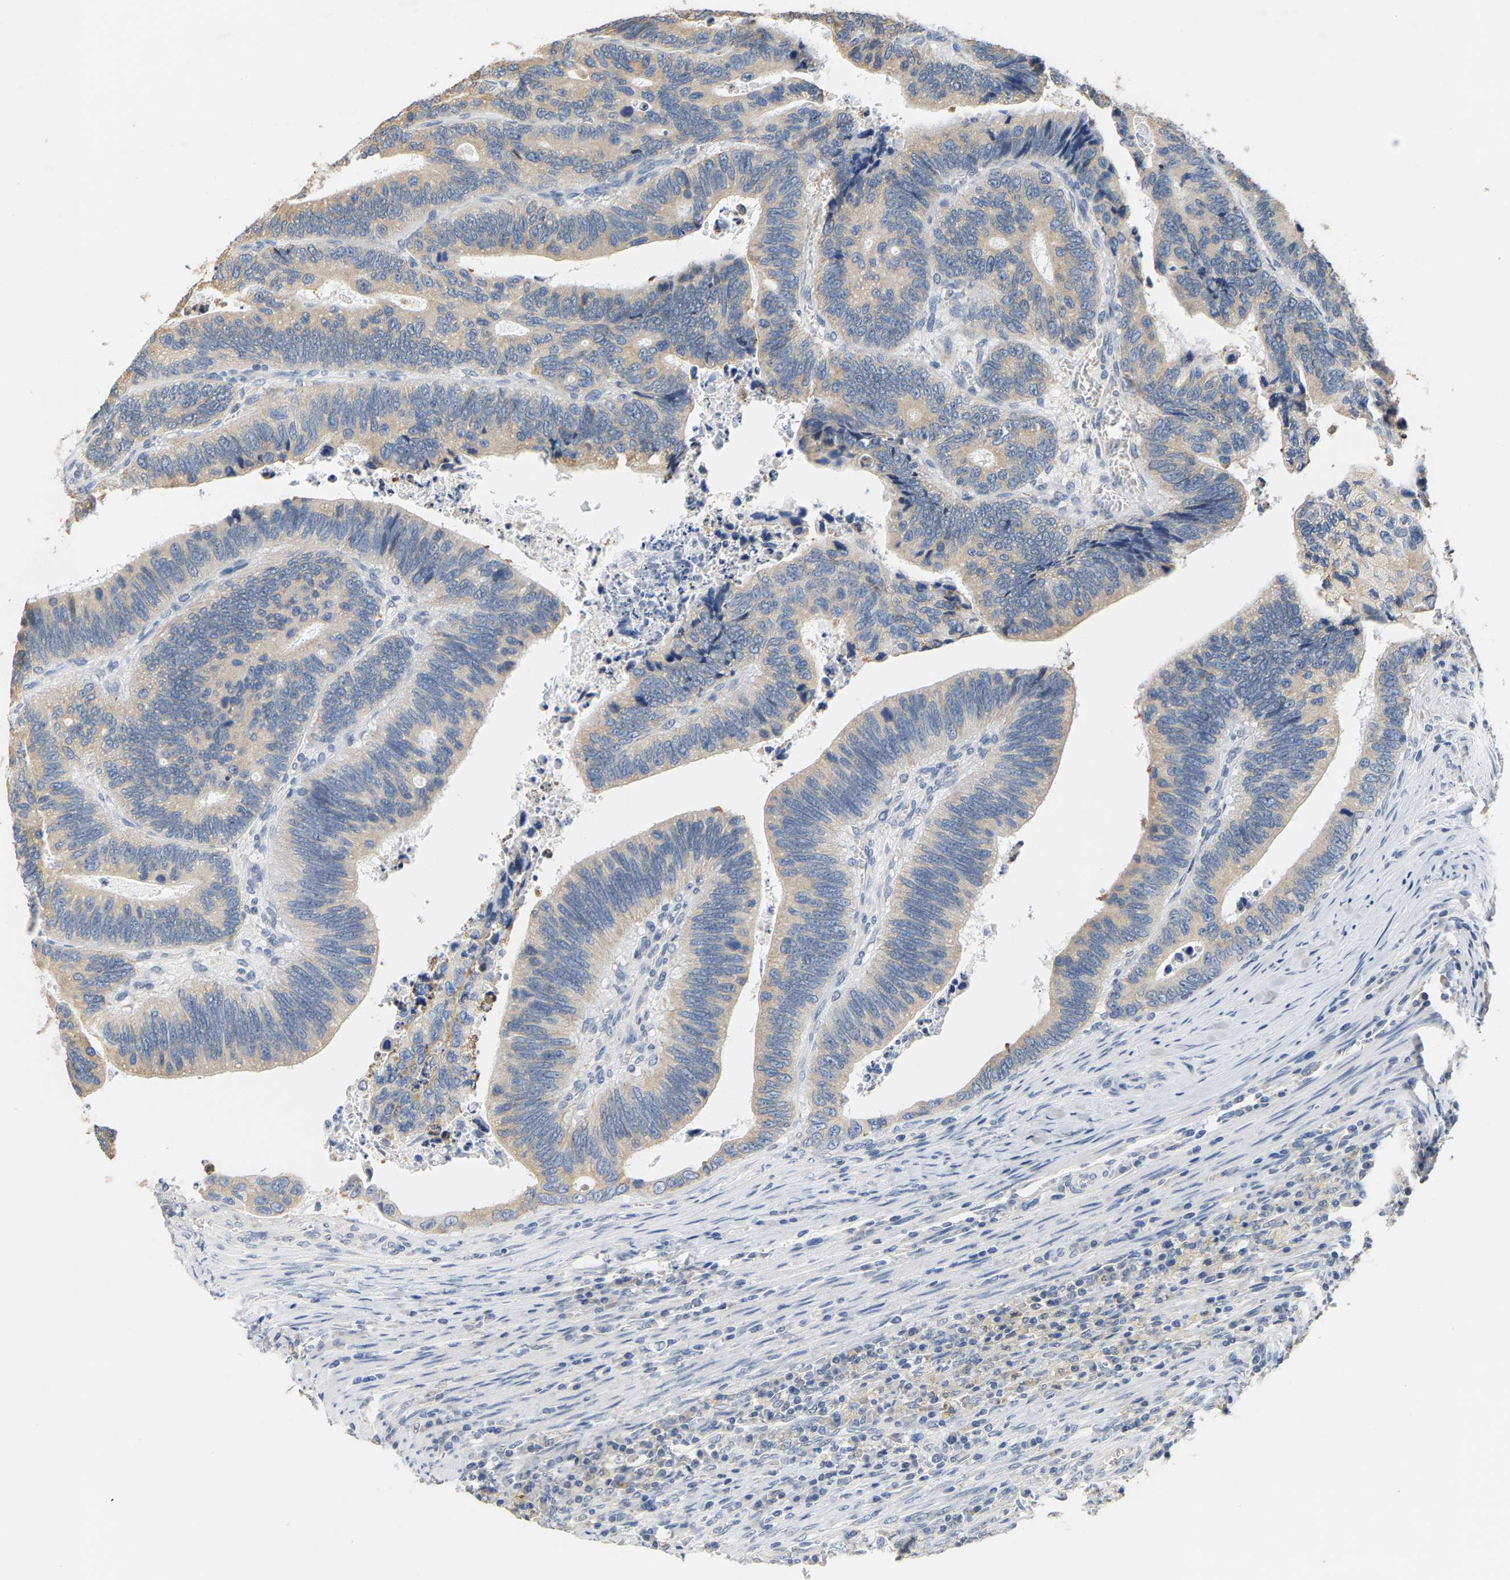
{"staining": {"intensity": "weak", "quantity": "<25%", "location": "cytoplasmic/membranous"}, "tissue": "colorectal cancer", "cell_type": "Tumor cells", "image_type": "cancer", "snomed": [{"axis": "morphology", "description": "Inflammation, NOS"}, {"axis": "morphology", "description": "Adenocarcinoma, NOS"}, {"axis": "topography", "description": "Colon"}], "caption": "Adenocarcinoma (colorectal) stained for a protein using immunohistochemistry exhibits no staining tumor cells.", "gene": "CIDEC", "patient": {"sex": "male", "age": 72}}